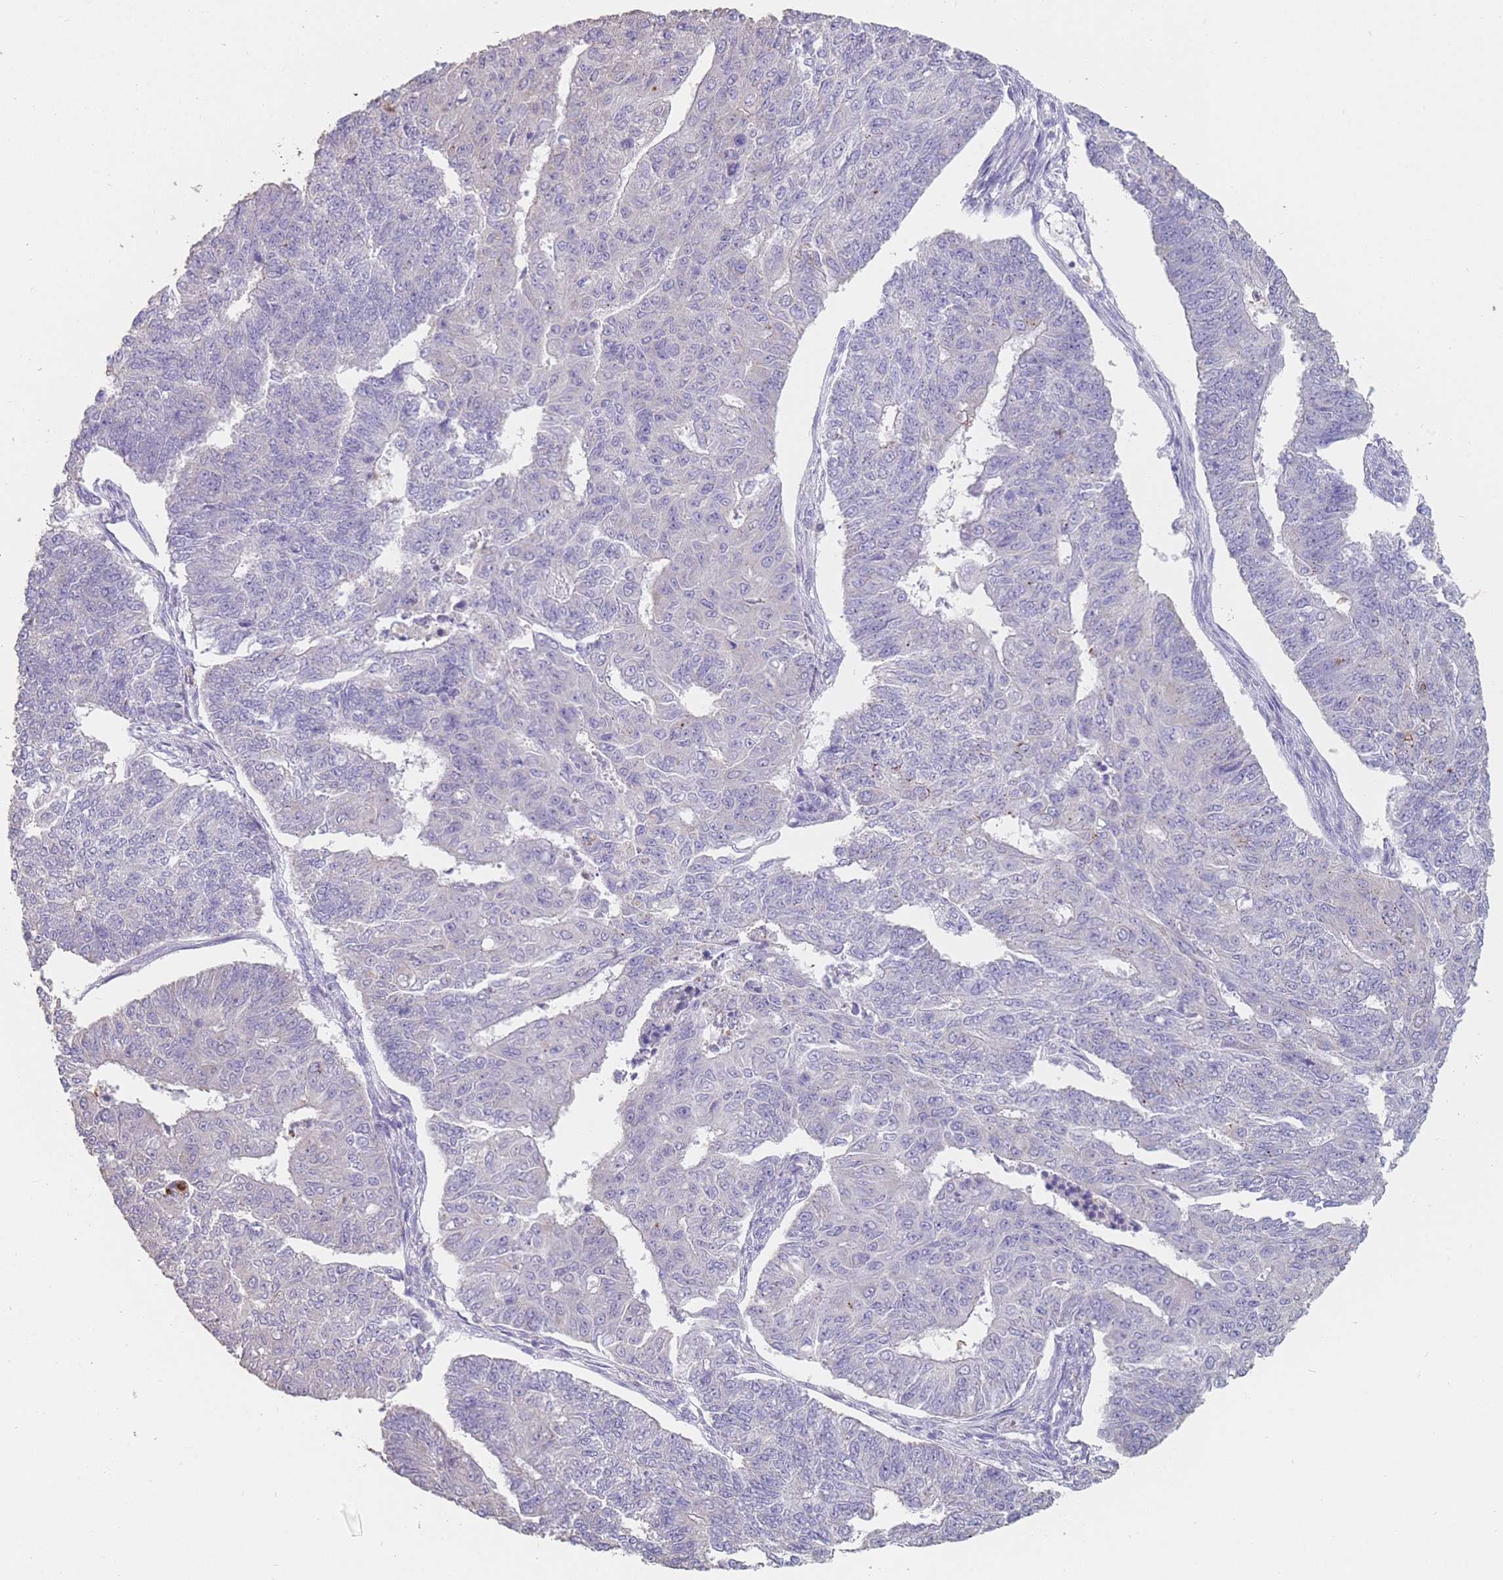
{"staining": {"intensity": "negative", "quantity": "none", "location": "none"}, "tissue": "endometrial cancer", "cell_type": "Tumor cells", "image_type": "cancer", "snomed": [{"axis": "morphology", "description": "Adenocarcinoma, NOS"}, {"axis": "topography", "description": "Endometrium"}], "caption": "This is an immunohistochemistry micrograph of endometrial adenocarcinoma. There is no staining in tumor cells.", "gene": "CLEC12A", "patient": {"sex": "female", "age": 32}}